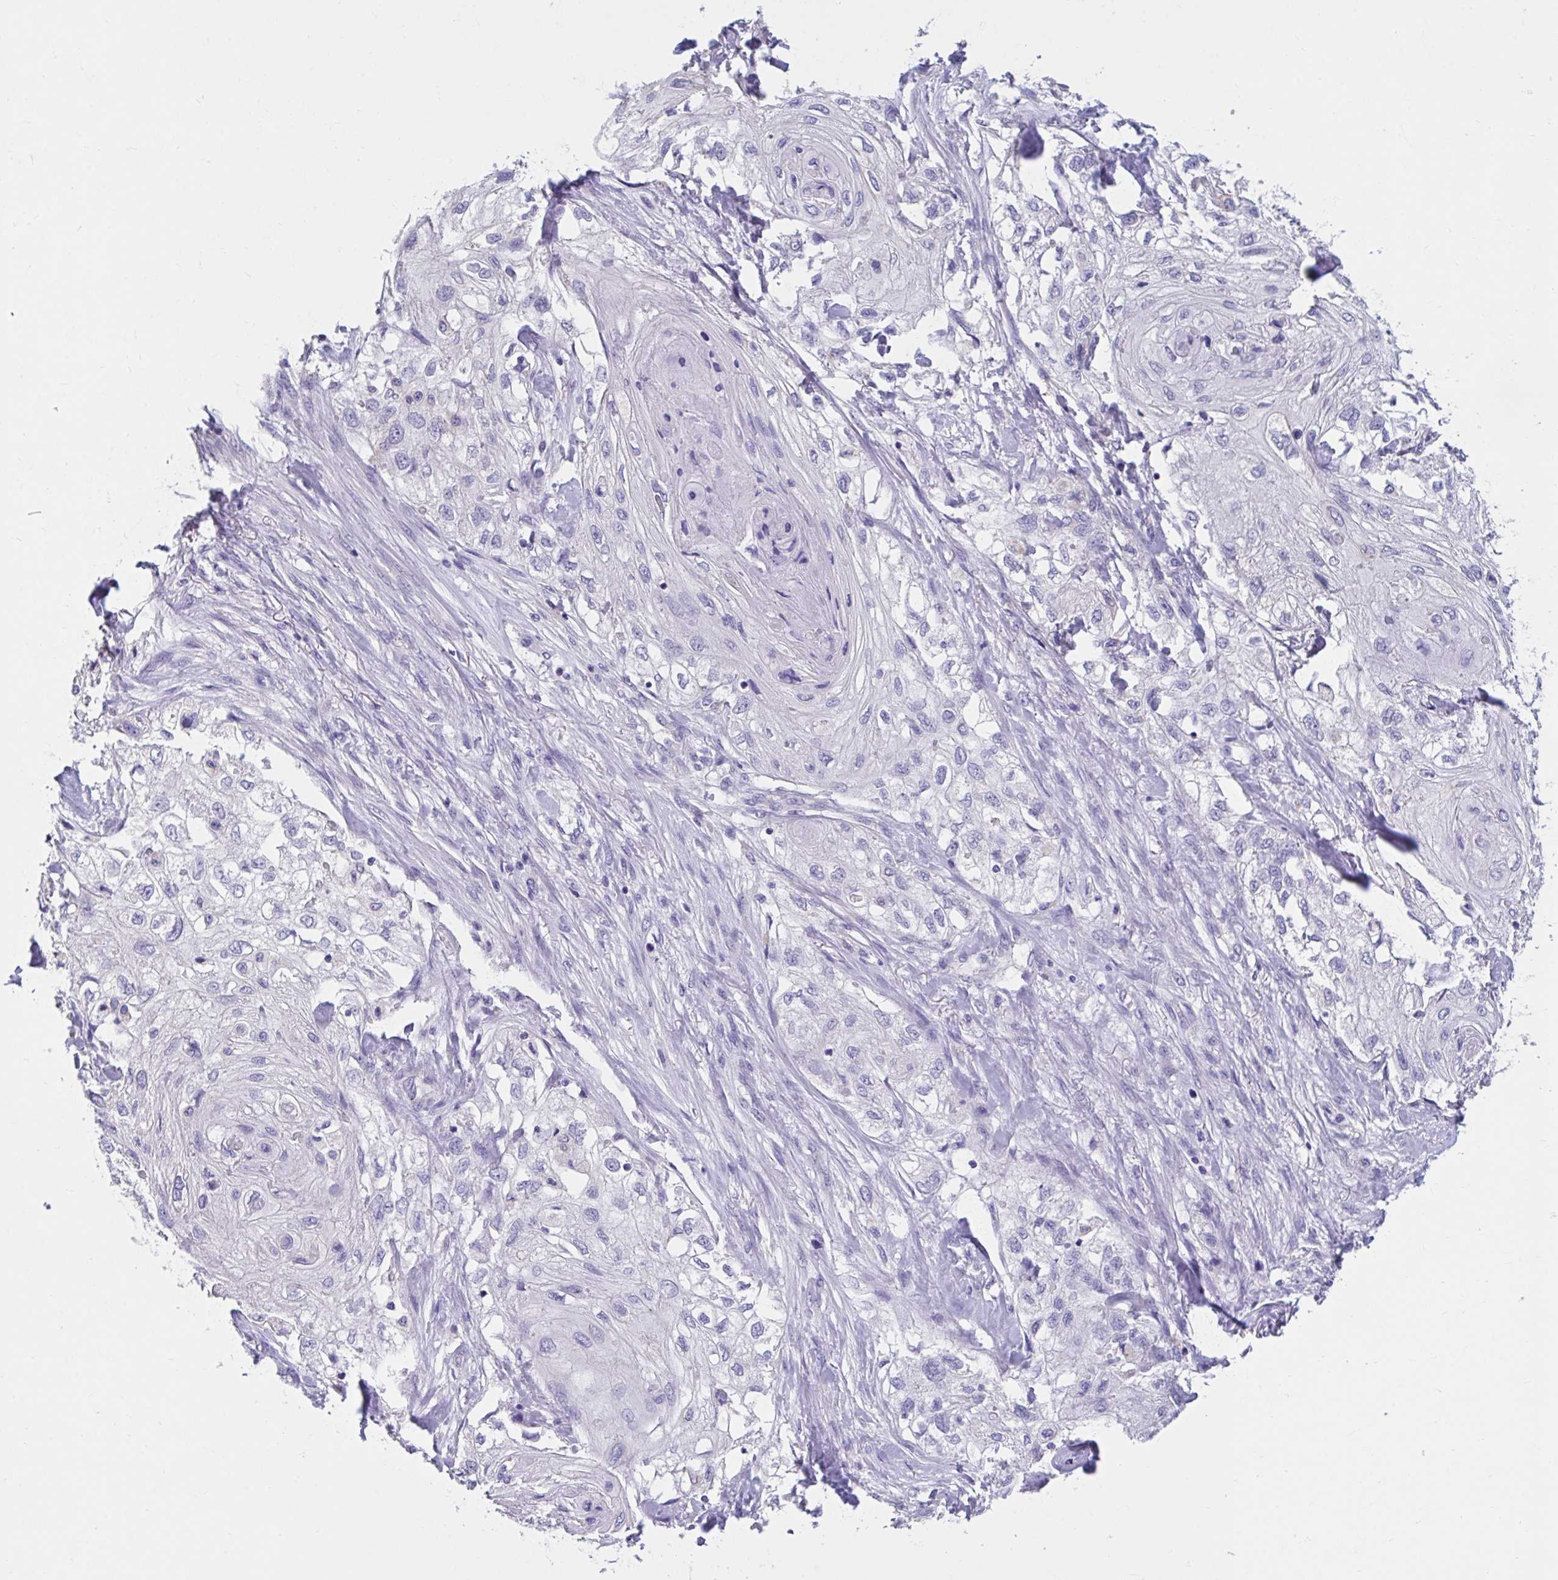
{"staining": {"intensity": "negative", "quantity": "none", "location": "none"}, "tissue": "skin cancer", "cell_type": "Tumor cells", "image_type": "cancer", "snomed": [{"axis": "morphology", "description": "Squamous cell carcinoma, NOS"}, {"axis": "topography", "description": "Skin"}, {"axis": "topography", "description": "Vulva"}], "caption": "Tumor cells are negative for protein expression in human skin squamous cell carcinoma.", "gene": "GPR162", "patient": {"sex": "female", "age": 86}}